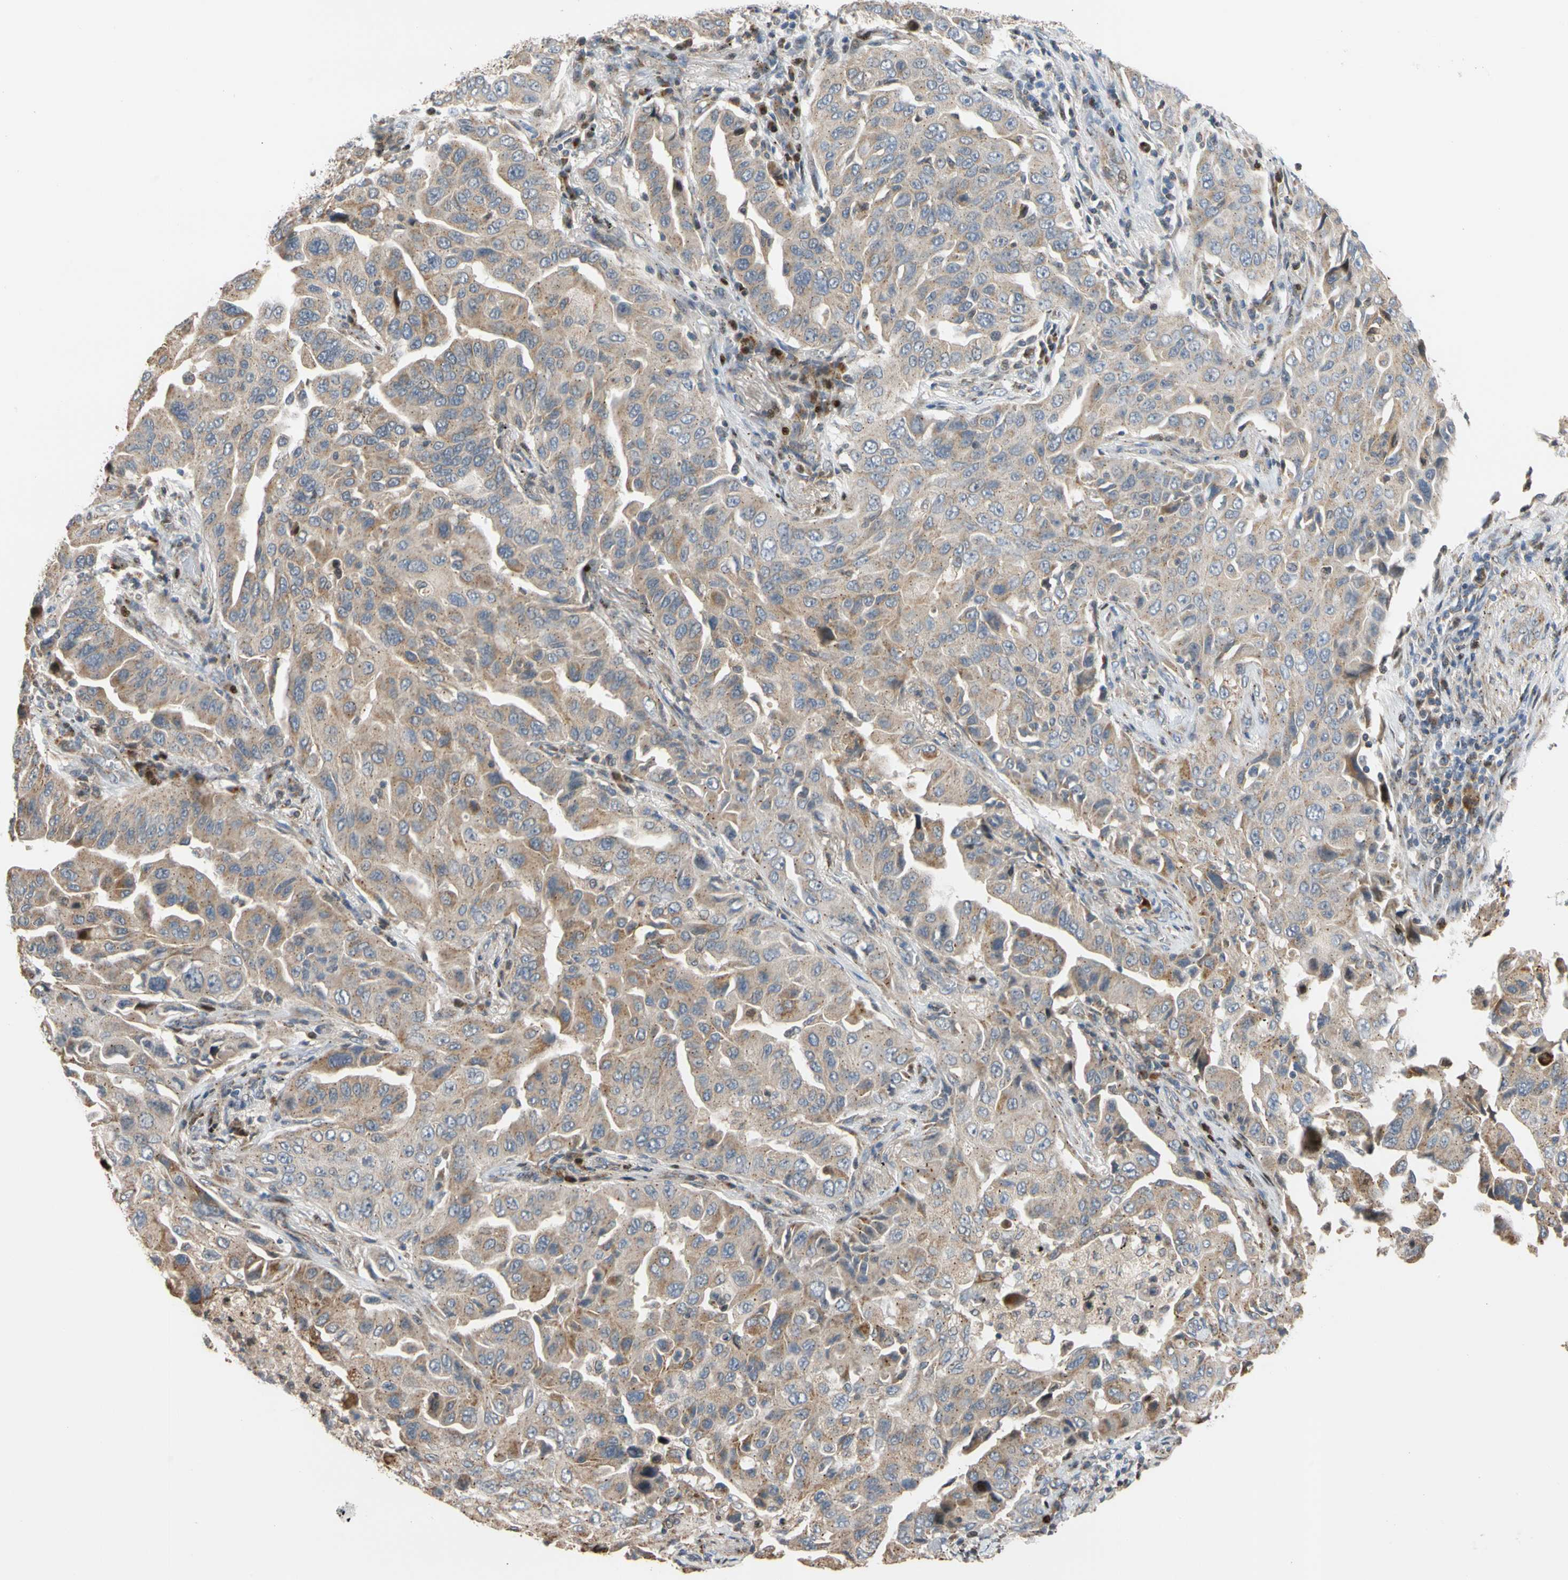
{"staining": {"intensity": "weak", "quantity": ">75%", "location": "cytoplasmic/membranous"}, "tissue": "lung cancer", "cell_type": "Tumor cells", "image_type": "cancer", "snomed": [{"axis": "morphology", "description": "Adenocarcinoma, NOS"}, {"axis": "topography", "description": "Lung"}], "caption": "Protein analysis of lung cancer (adenocarcinoma) tissue reveals weak cytoplasmic/membranous staining in approximately >75% of tumor cells. (DAB (3,3'-diaminobenzidine) IHC, brown staining for protein, blue staining for nuclei).", "gene": "IP6K2", "patient": {"sex": "female", "age": 65}}